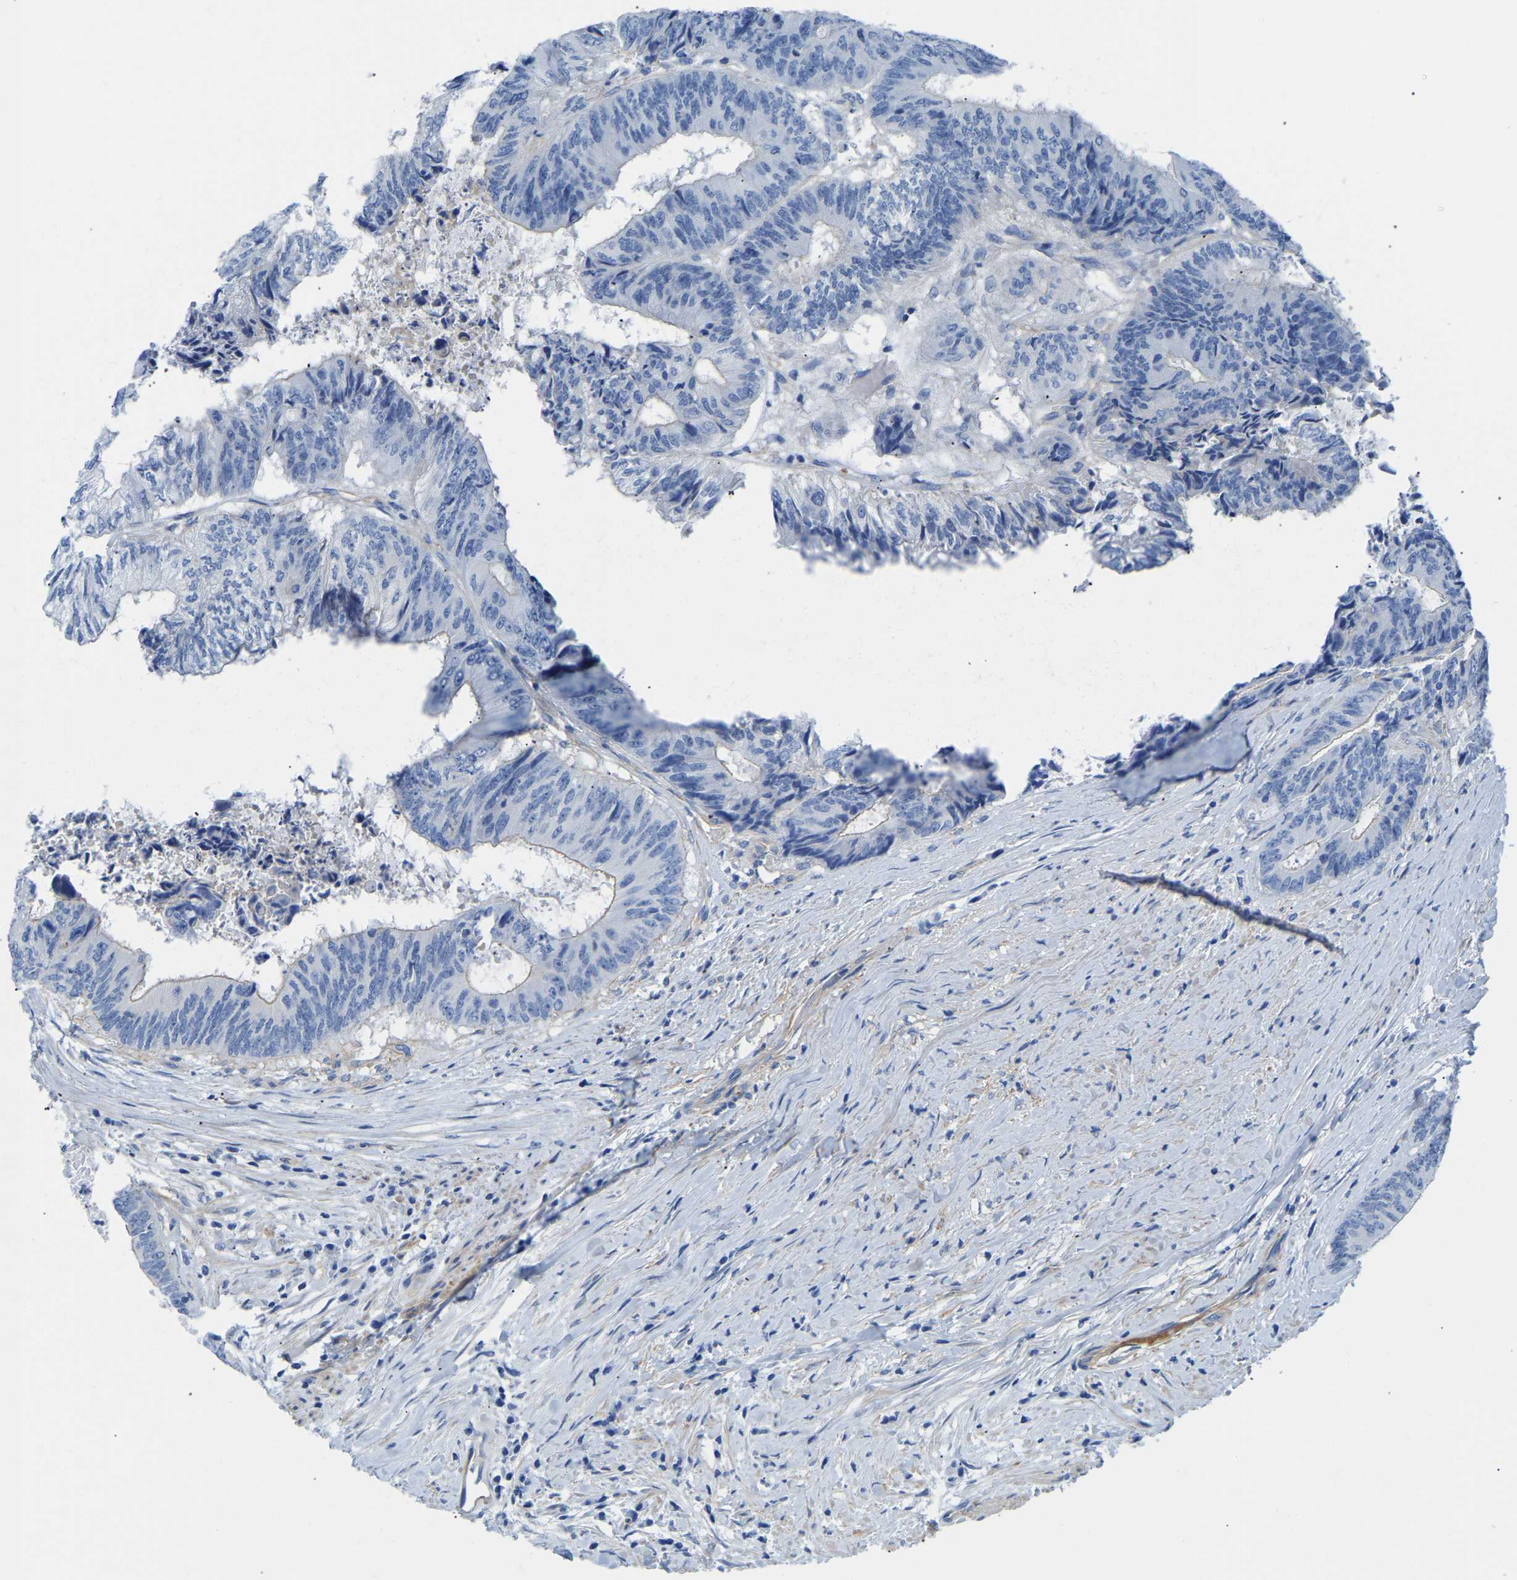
{"staining": {"intensity": "negative", "quantity": "none", "location": "none"}, "tissue": "colorectal cancer", "cell_type": "Tumor cells", "image_type": "cancer", "snomed": [{"axis": "morphology", "description": "Adenocarcinoma, NOS"}, {"axis": "topography", "description": "Rectum"}], "caption": "A high-resolution micrograph shows immunohistochemistry staining of colorectal adenocarcinoma, which exhibits no significant positivity in tumor cells.", "gene": "UPK3A", "patient": {"sex": "male", "age": 72}}